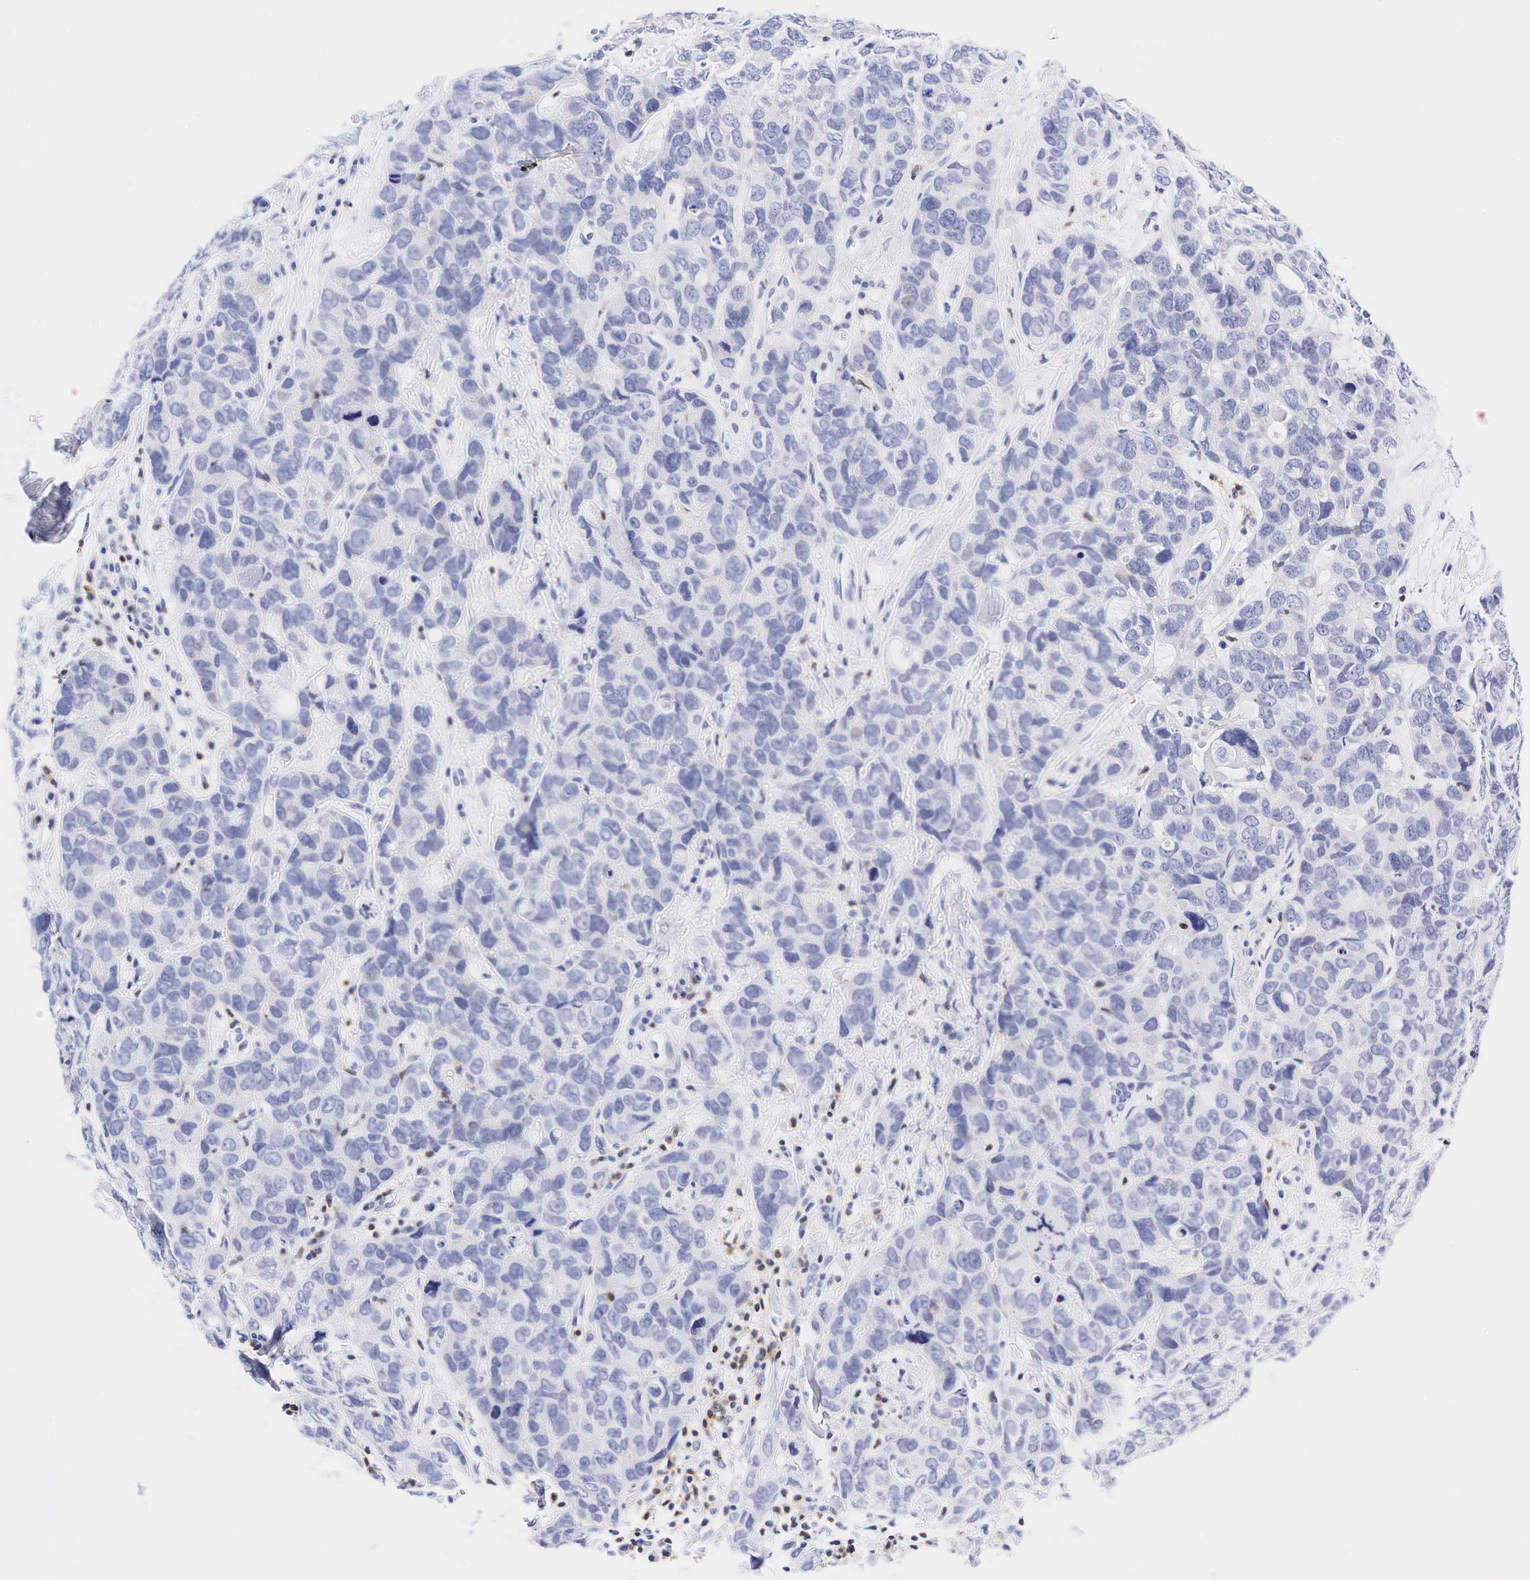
{"staining": {"intensity": "negative", "quantity": "none", "location": "none"}, "tissue": "breast cancer", "cell_type": "Tumor cells", "image_type": "cancer", "snomed": [{"axis": "morphology", "description": "Duct carcinoma"}, {"axis": "topography", "description": "Breast"}], "caption": "An IHC micrograph of breast cancer (infiltrating ductal carcinoma) is shown. There is no staining in tumor cells of breast cancer (infiltrating ductal carcinoma).", "gene": "CD3E", "patient": {"sex": "female", "age": 91}}